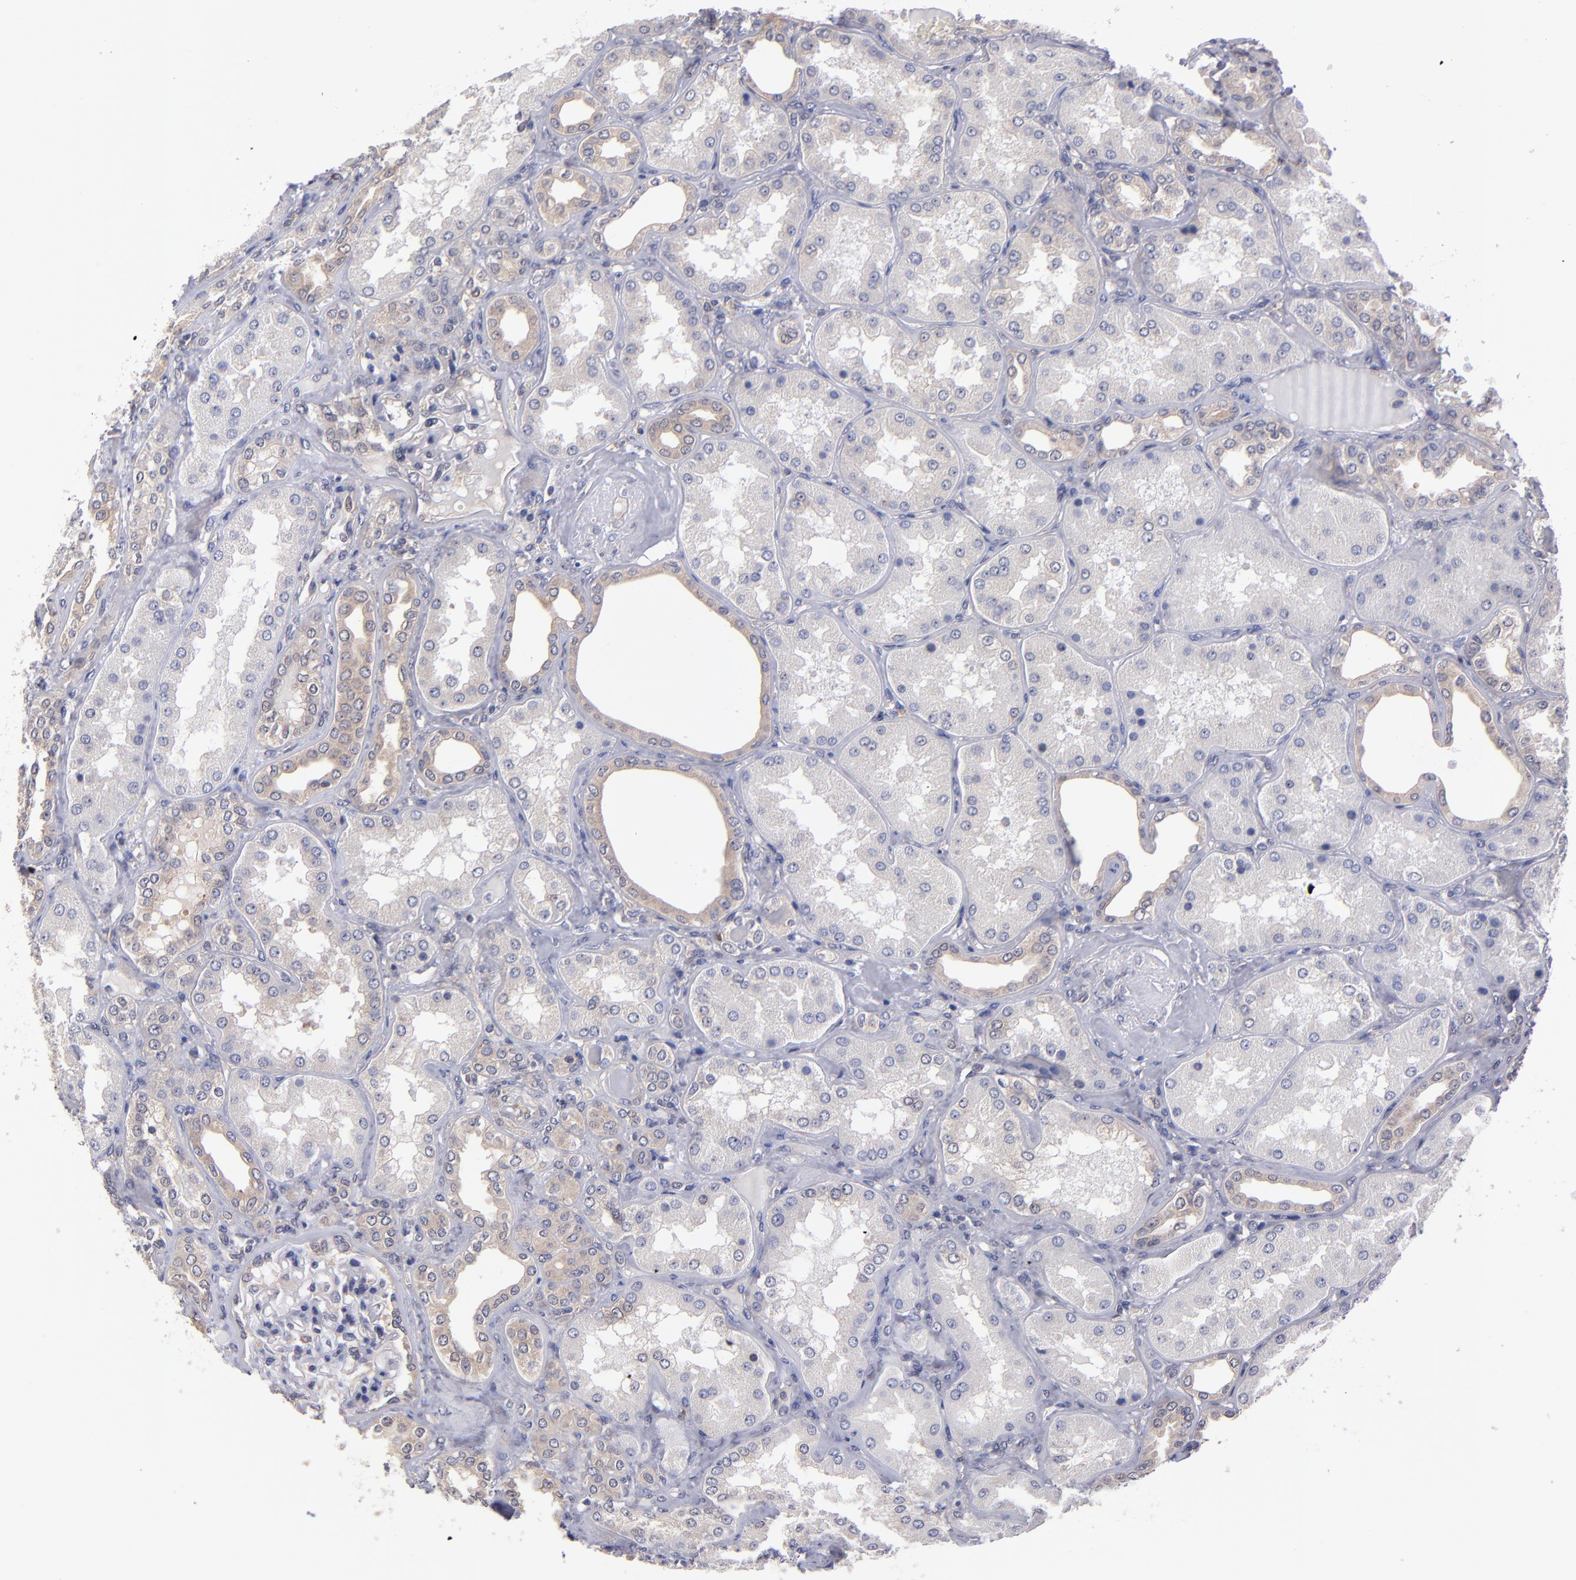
{"staining": {"intensity": "negative", "quantity": "none", "location": "none"}, "tissue": "kidney", "cell_type": "Cells in glomeruli", "image_type": "normal", "snomed": [{"axis": "morphology", "description": "Normal tissue, NOS"}, {"axis": "topography", "description": "Kidney"}], "caption": "DAB (3,3'-diaminobenzidine) immunohistochemical staining of normal kidney shows no significant staining in cells in glomeruli.", "gene": "EIF3L", "patient": {"sex": "female", "age": 56}}